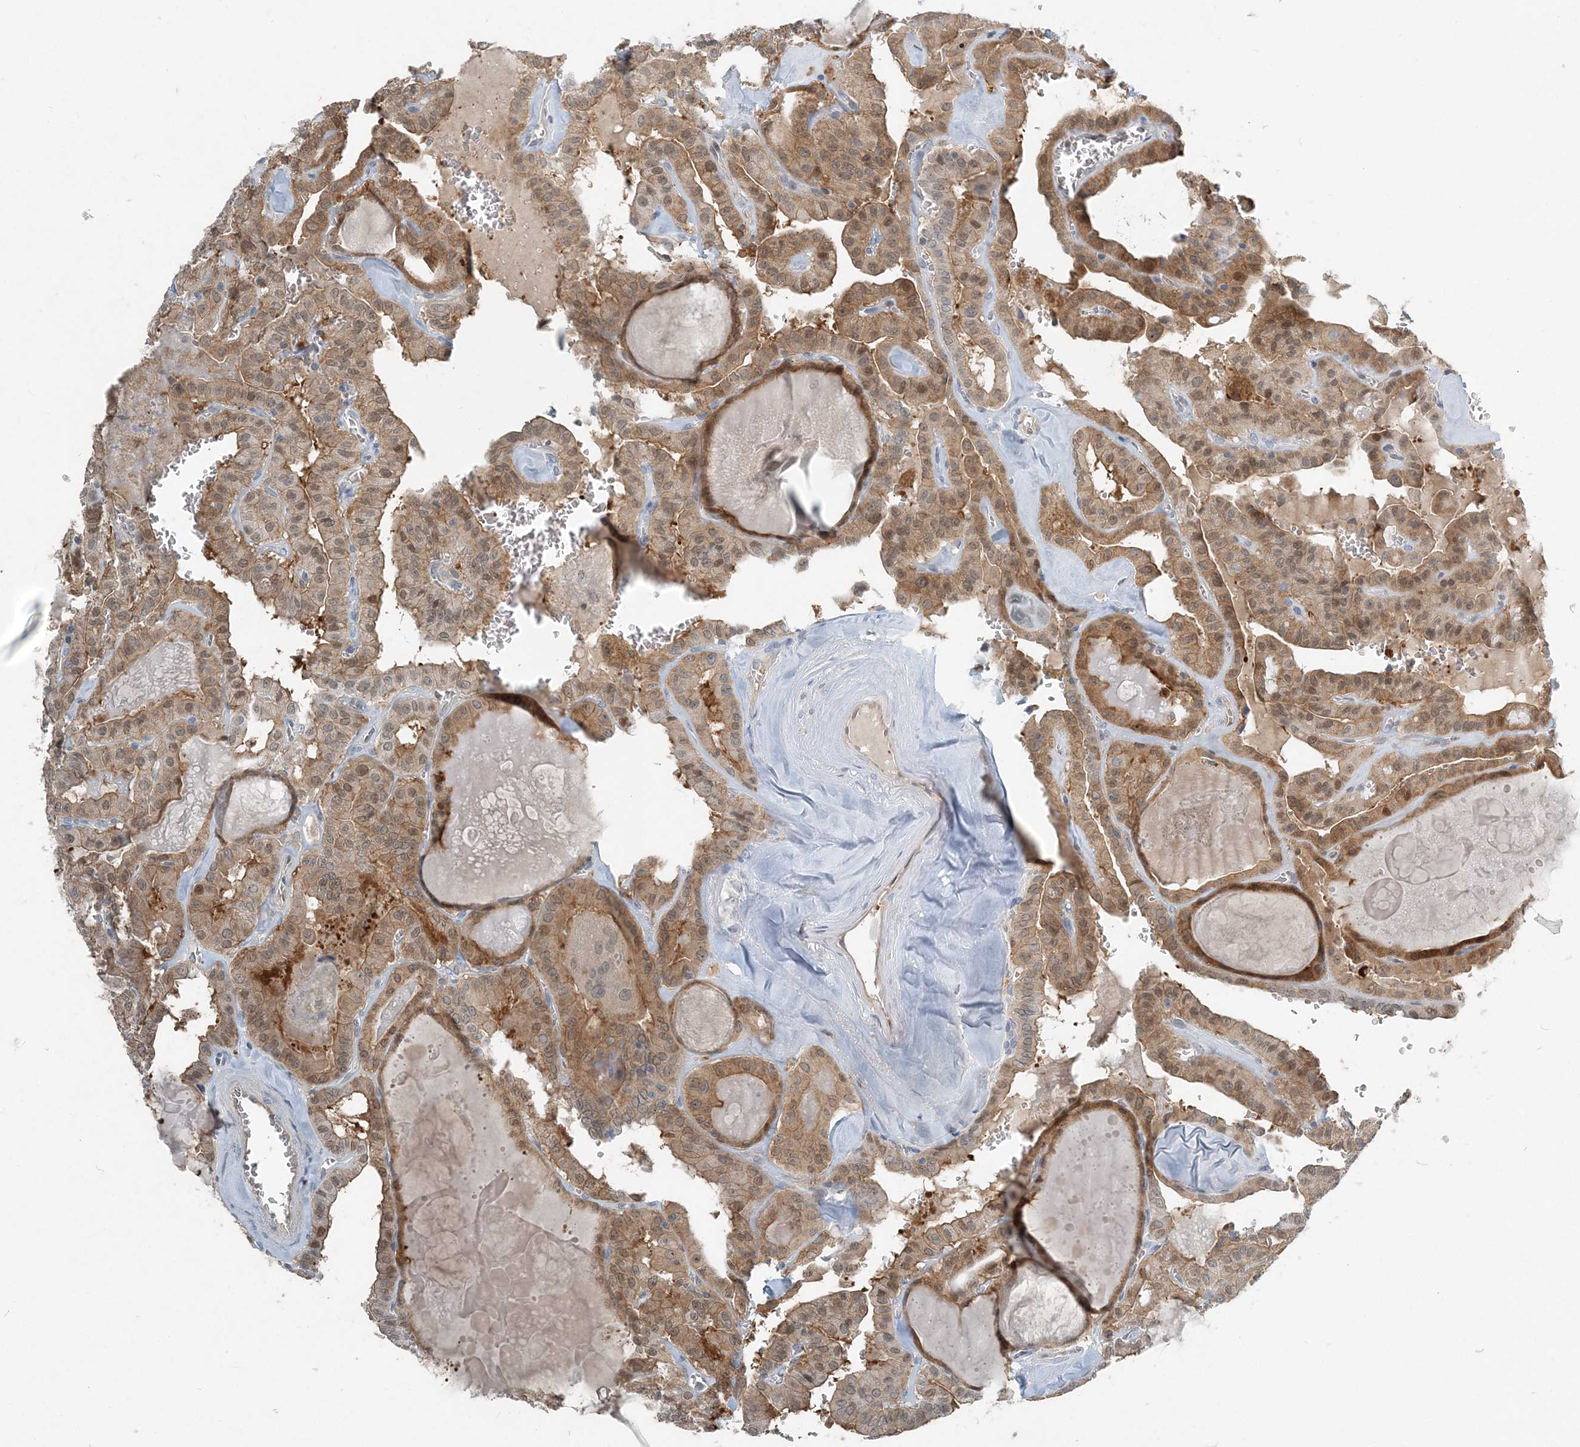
{"staining": {"intensity": "moderate", "quantity": ">75%", "location": "cytoplasmic/membranous,nuclear"}, "tissue": "thyroid cancer", "cell_type": "Tumor cells", "image_type": "cancer", "snomed": [{"axis": "morphology", "description": "Papillary adenocarcinoma, NOS"}, {"axis": "topography", "description": "Thyroid gland"}], "caption": "Human thyroid cancer stained with a protein marker shows moderate staining in tumor cells.", "gene": "ARMH1", "patient": {"sex": "male", "age": 52}}